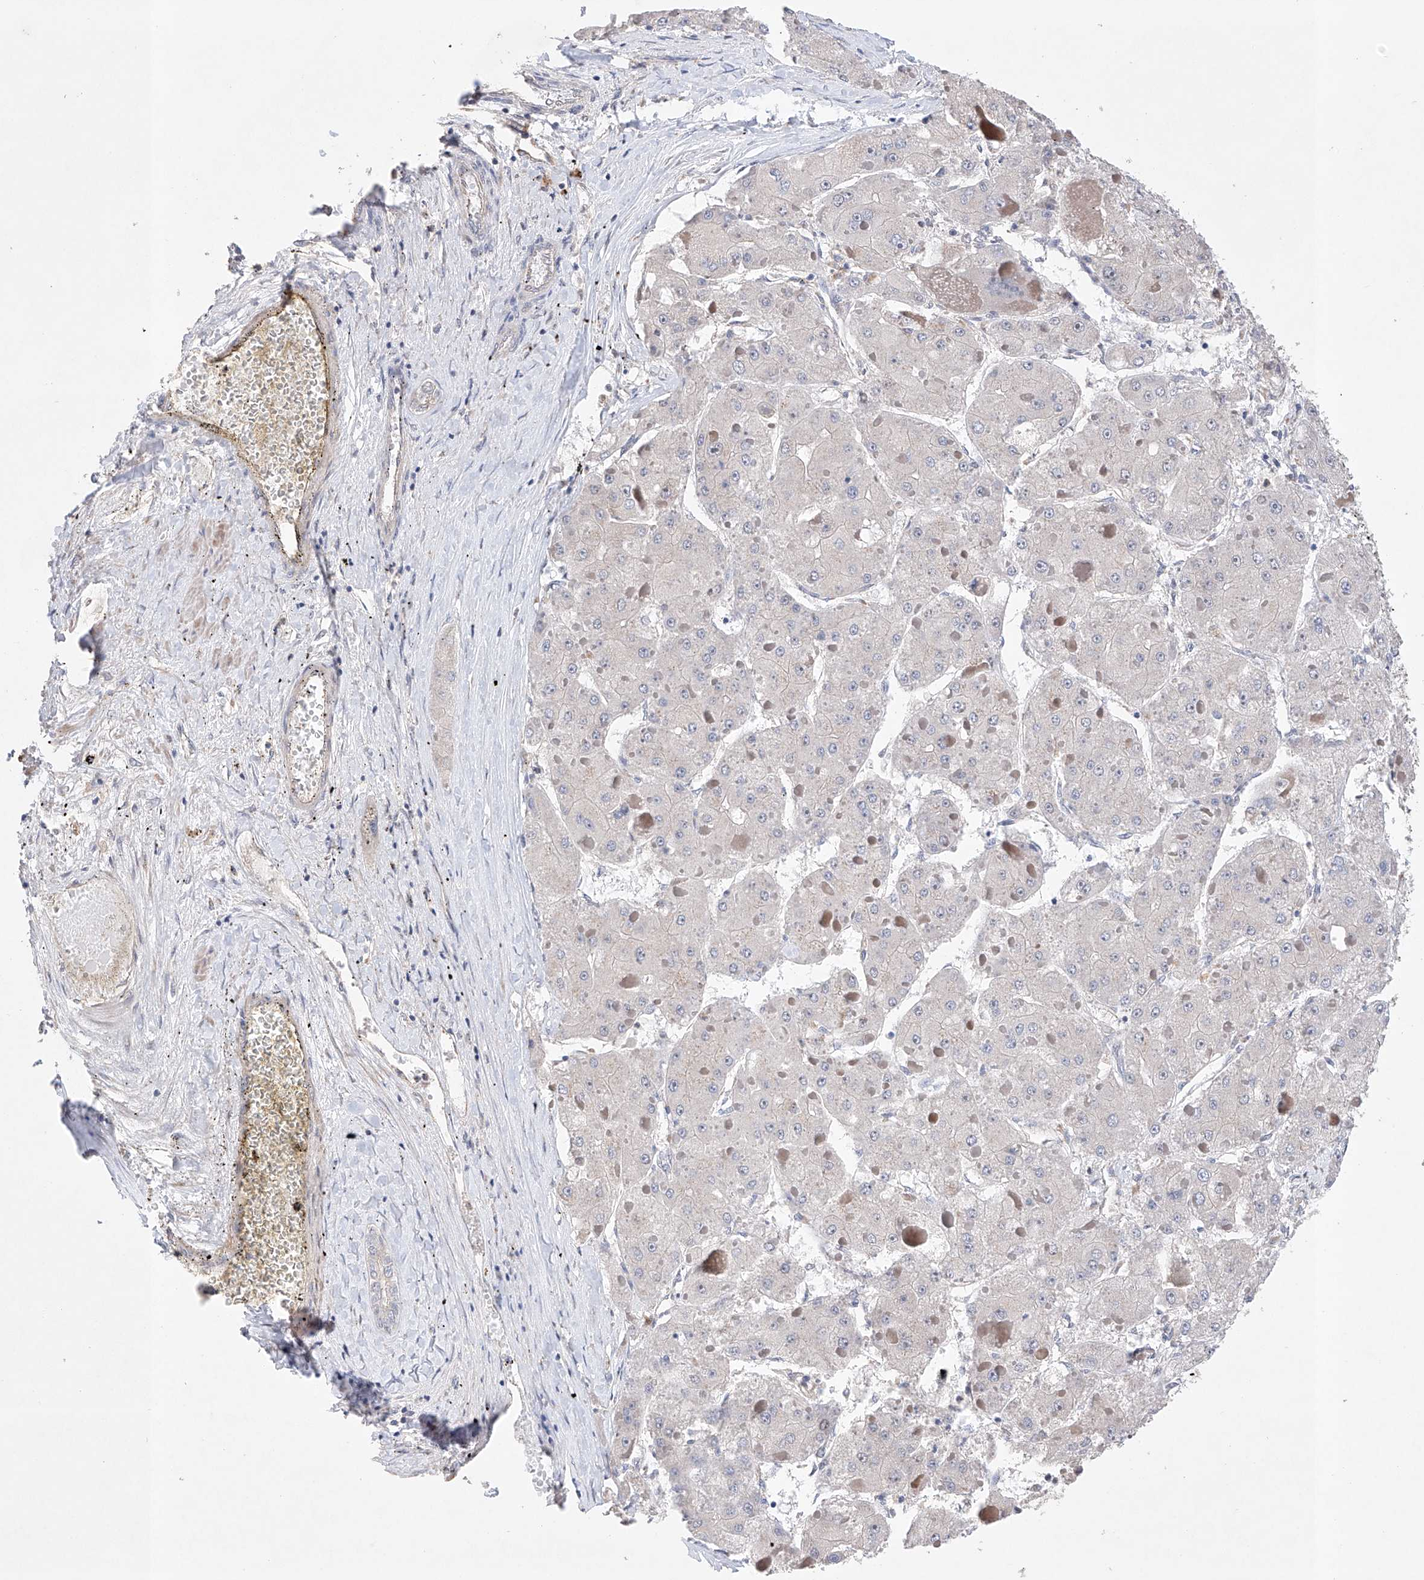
{"staining": {"intensity": "negative", "quantity": "none", "location": "none"}, "tissue": "liver cancer", "cell_type": "Tumor cells", "image_type": "cancer", "snomed": [{"axis": "morphology", "description": "Carcinoma, Hepatocellular, NOS"}, {"axis": "topography", "description": "Liver"}], "caption": "IHC of hepatocellular carcinoma (liver) displays no staining in tumor cells.", "gene": "AFG1L", "patient": {"sex": "female", "age": 73}}